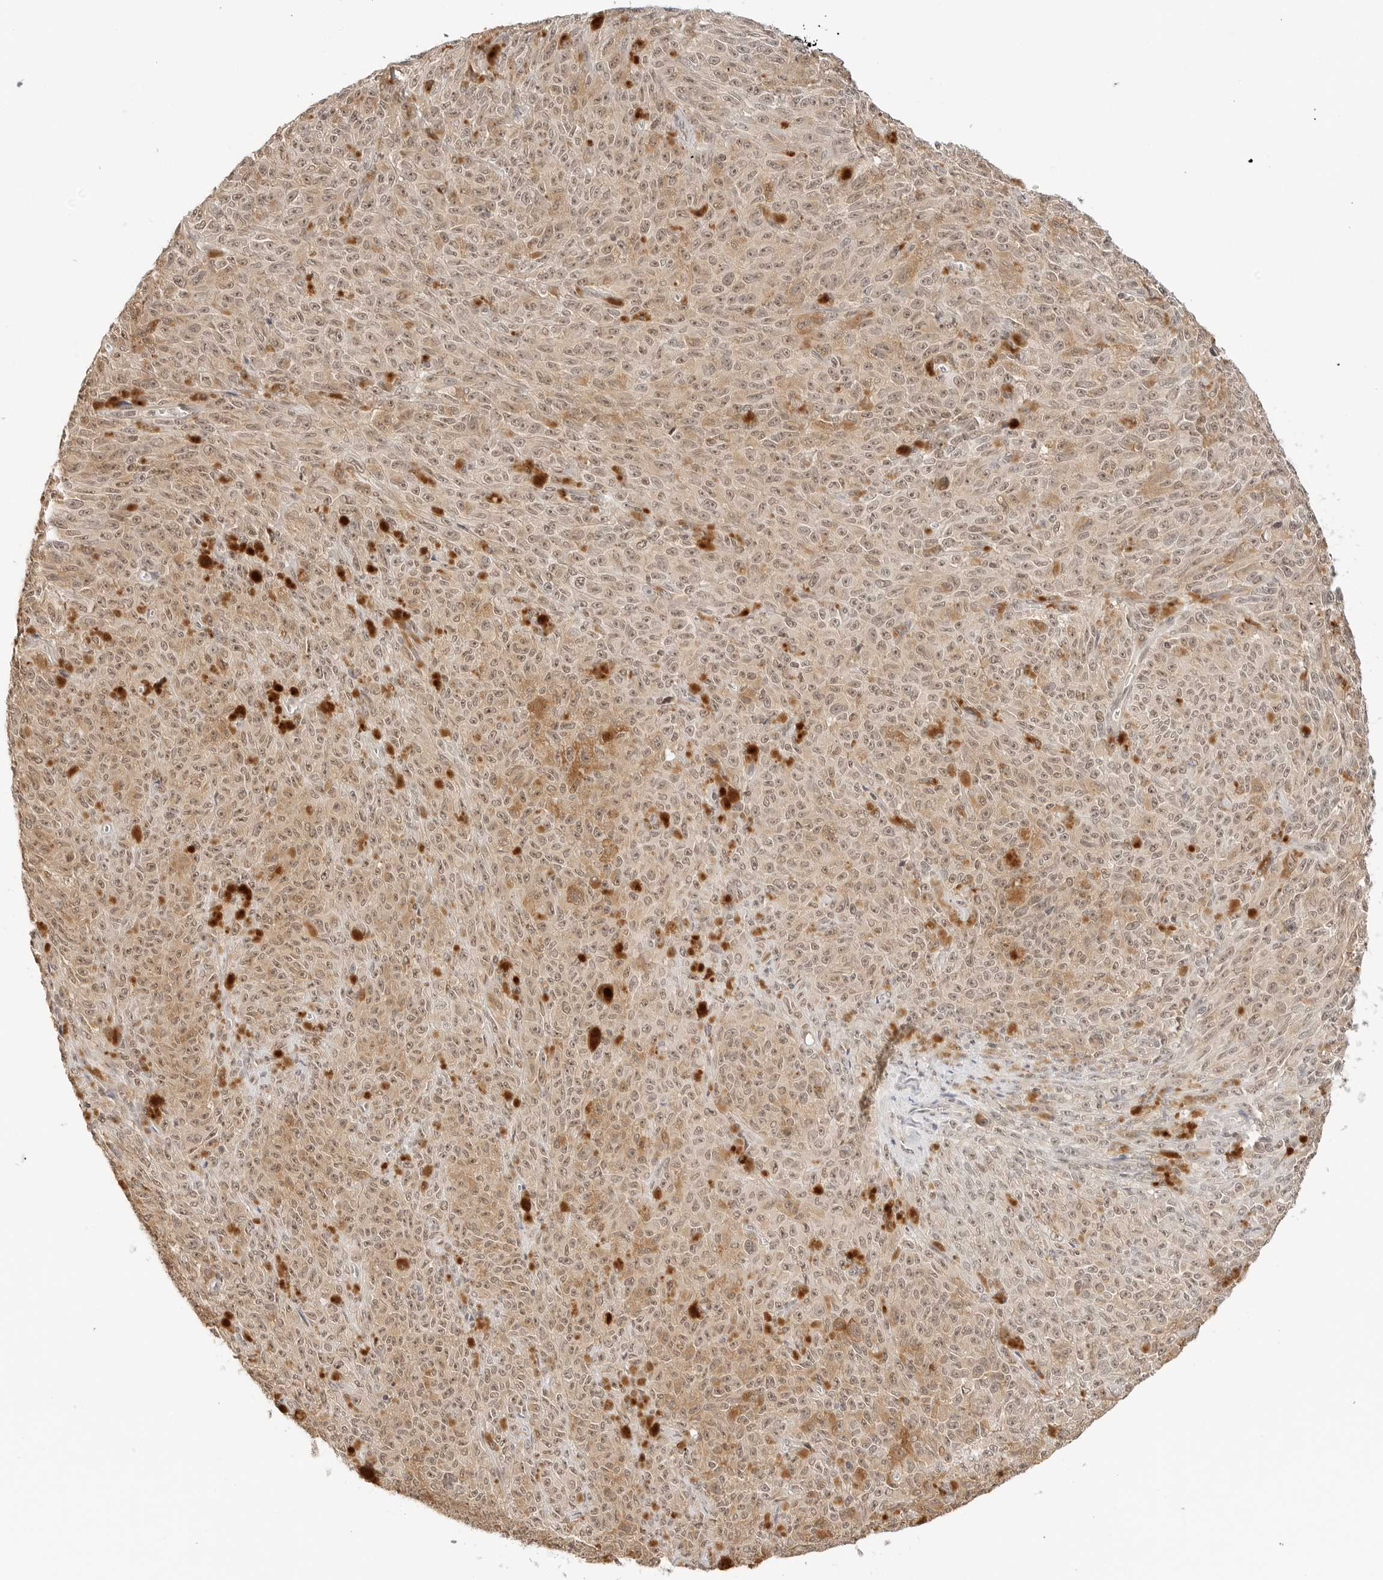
{"staining": {"intensity": "moderate", "quantity": ">75%", "location": "cytoplasmic/membranous,nuclear"}, "tissue": "melanoma", "cell_type": "Tumor cells", "image_type": "cancer", "snomed": [{"axis": "morphology", "description": "Malignant melanoma, NOS"}, {"axis": "topography", "description": "Skin"}], "caption": "Moderate cytoplasmic/membranous and nuclear staining is present in about >75% of tumor cells in melanoma.", "gene": "SEPTIN4", "patient": {"sex": "female", "age": 82}}